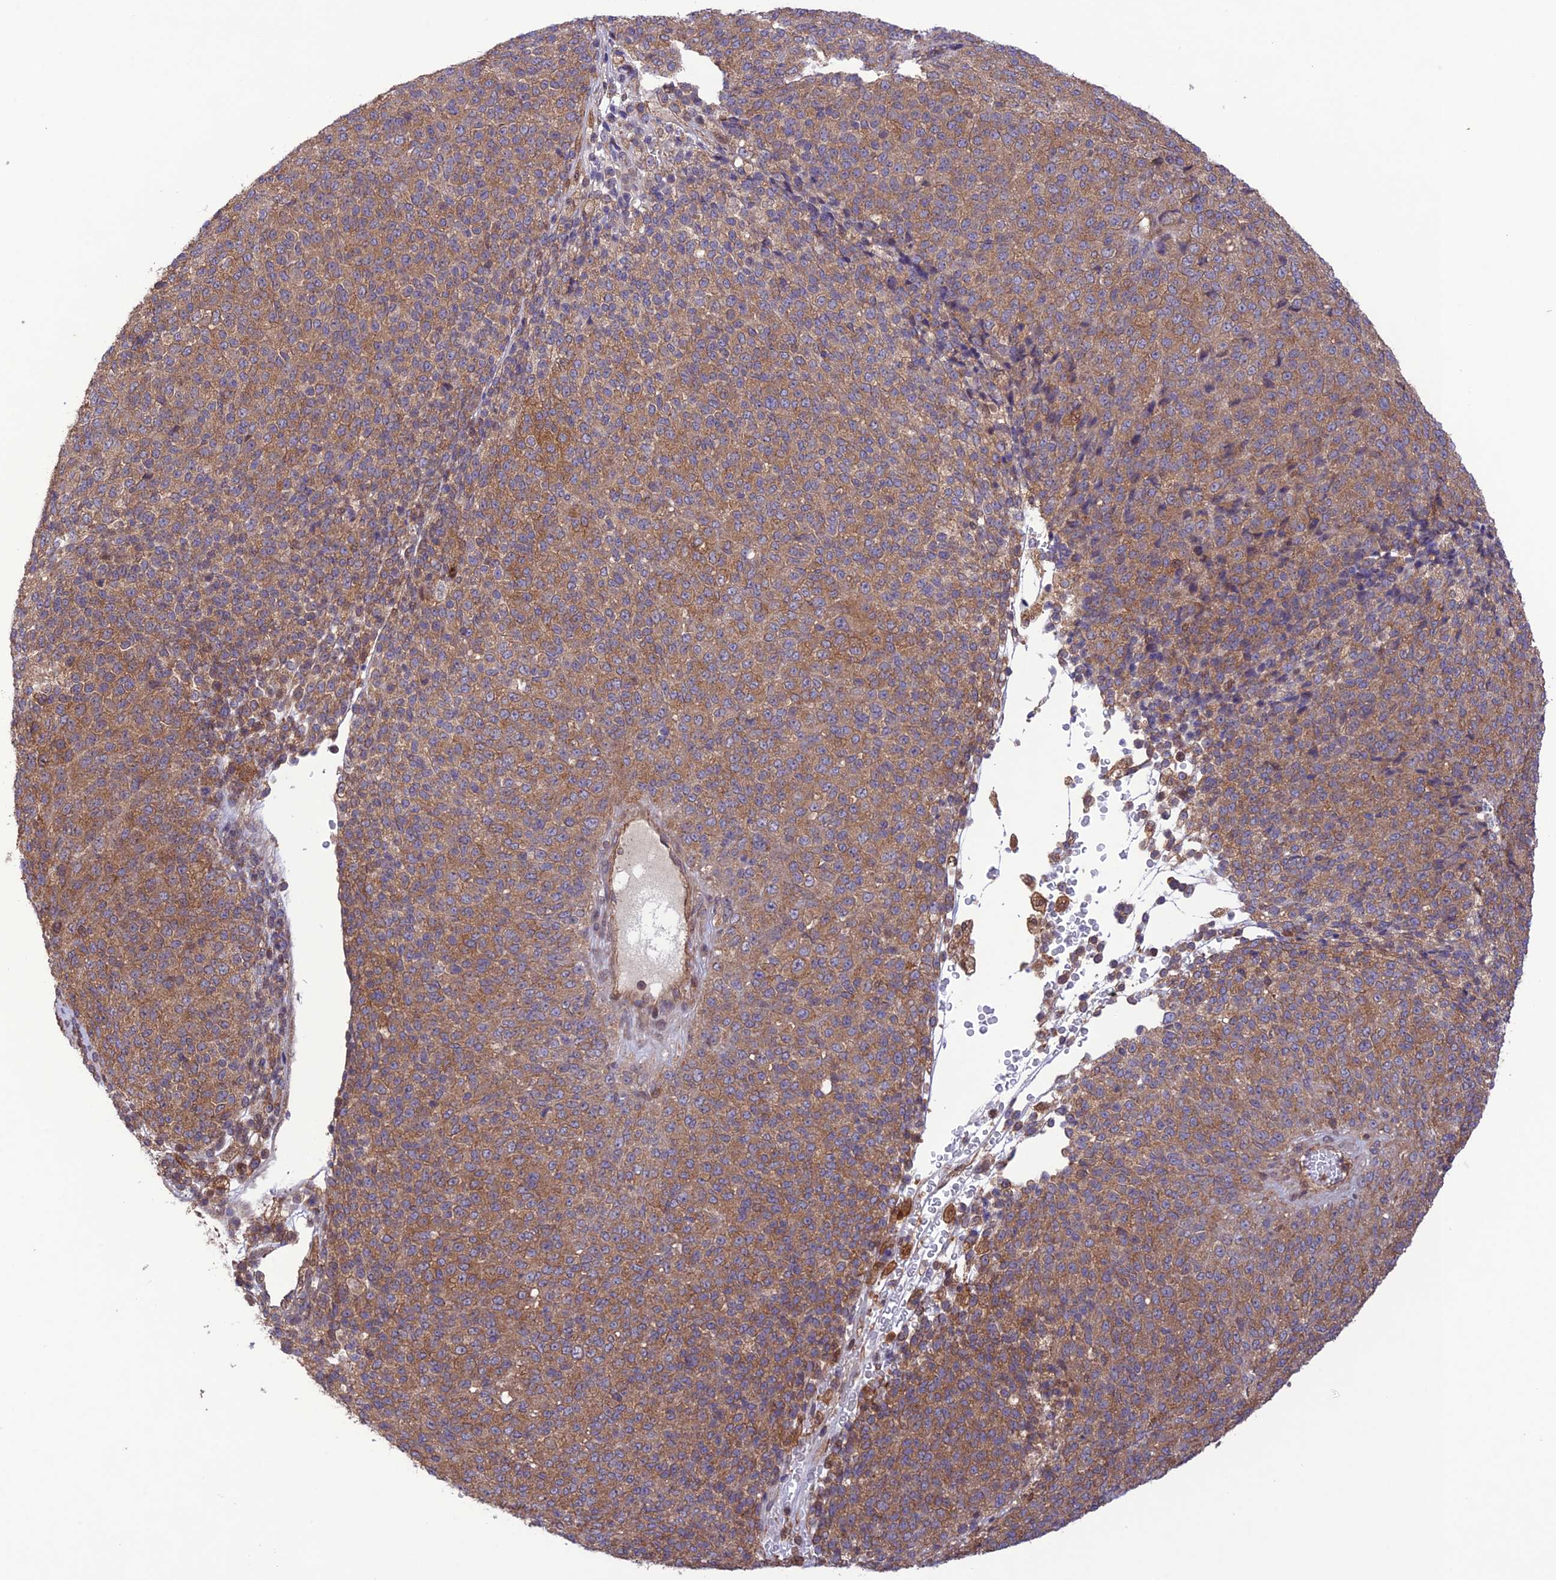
{"staining": {"intensity": "moderate", "quantity": ">75%", "location": "cytoplasmic/membranous"}, "tissue": "melanoma", "cell_type": "Tumor cells", "image_type": "cancer", "snomed": [{"axis": "morphology", "description": "Malignant melanoma, Metastatic site"}, {"axis": "topography", "description": "Brain"}], "caption": "DAB (3,3'-diaminobenzidine) immunohistochemical staining of human malignant melanoma (metastatic site) exhibits moderate cytoplasmic/membranous protein staining in approximately >75% of tumor cells.", "gene": "FCHSD1", "patient": {"sex": "female", "age": 56}}